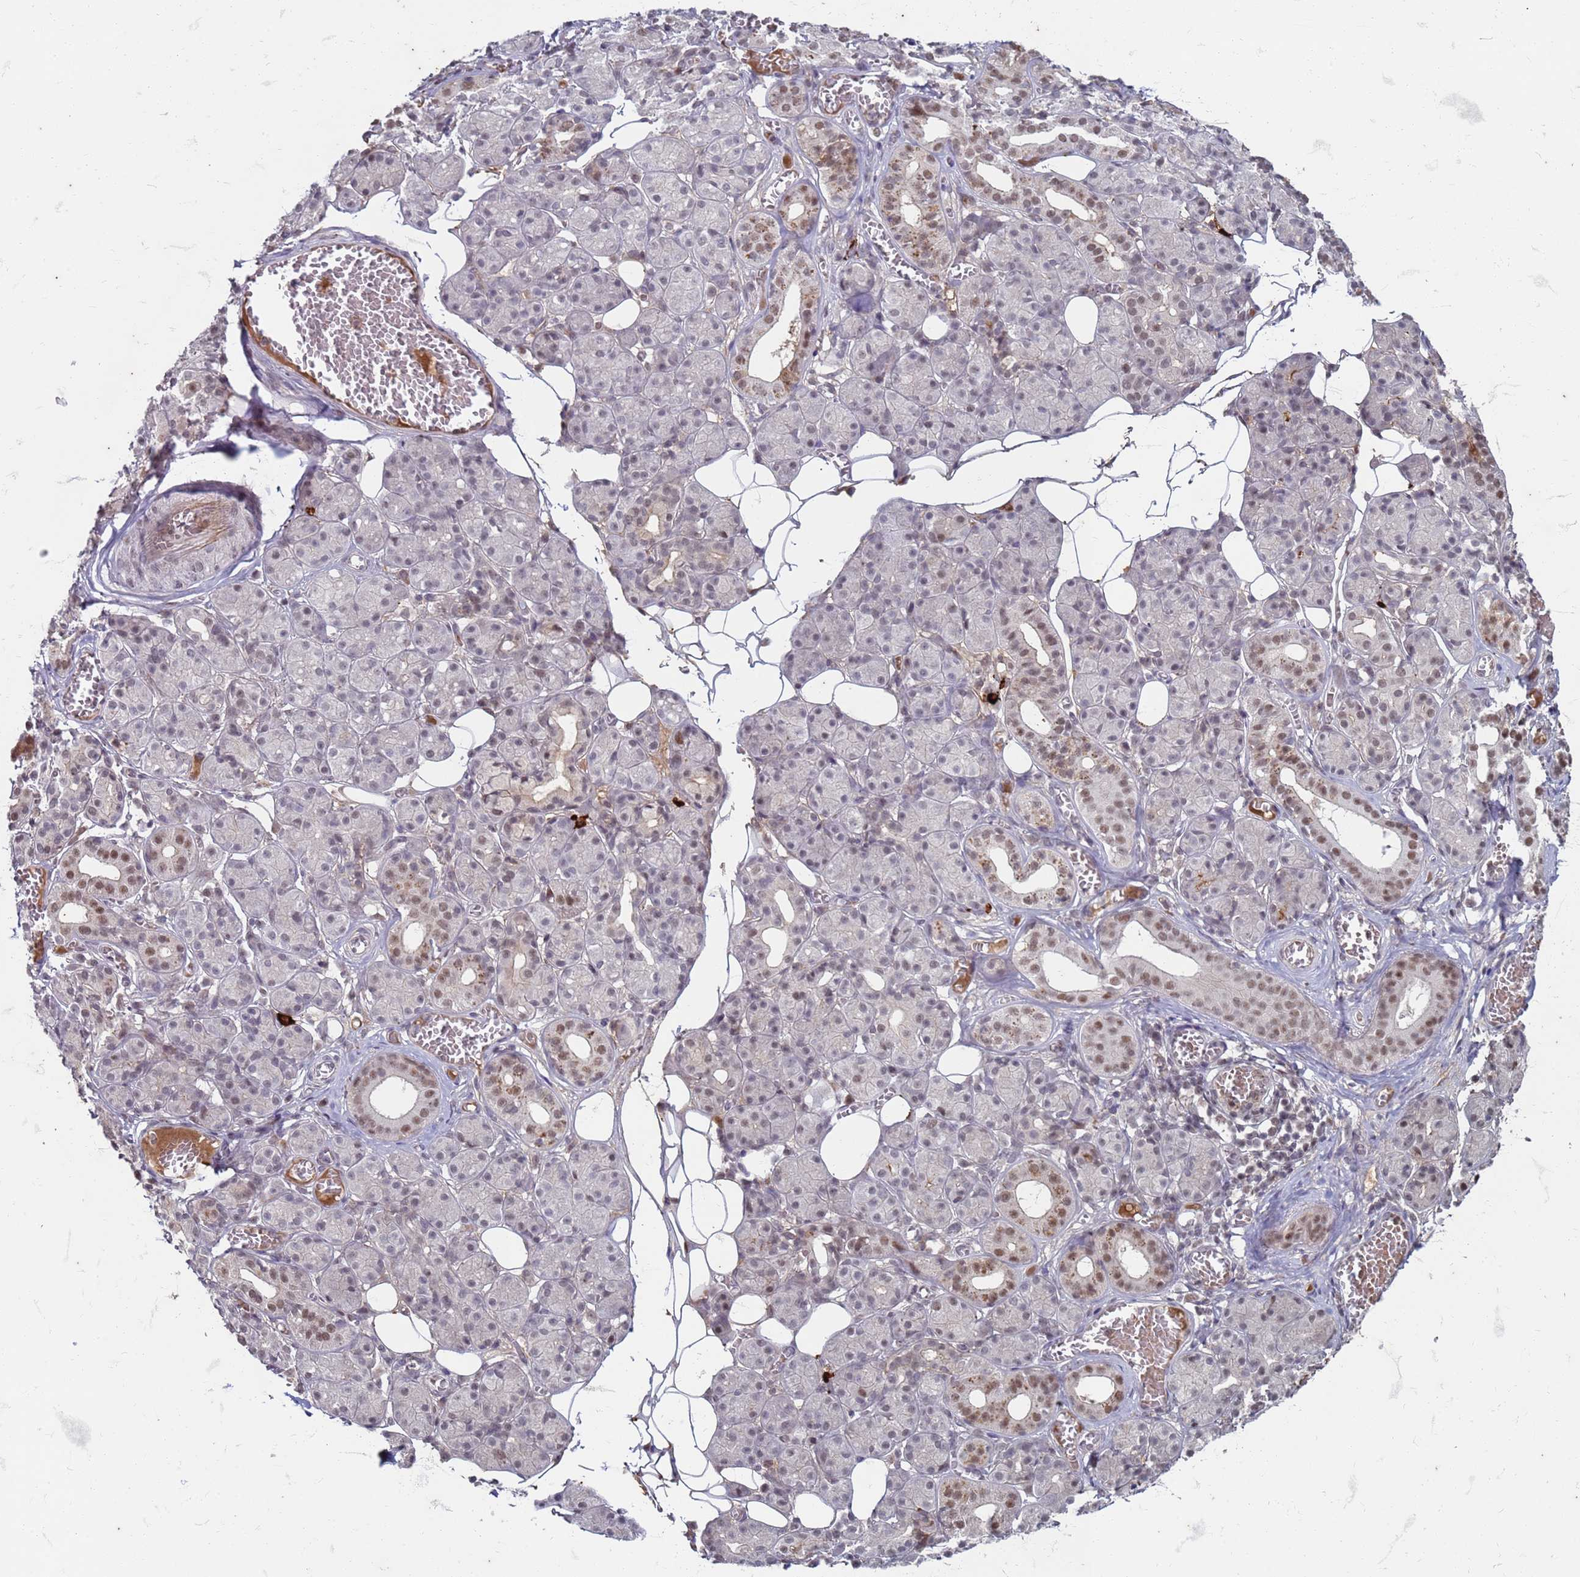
{"staining": {"intensity": "moderate", "quantity": "25%-75%", "location": "nuclear"}, "tissue": "salivary gland", "cell_type": "Glandular cells", "image_type": "normal", "snomed": [{"axis": "morphology", "description": "Normal tissue, NOS"}, {"axis": "topography", "description": "Salivary gland"}], "caption": "A micrograph of salivary gland stained for a protein displays moderate nuclear brown staining in glandular cells. (Brightfield microscopy of DAB IHC at high magnification).", "gene": "TRMT6", "patient": {"sex": "male", "age": 63}}